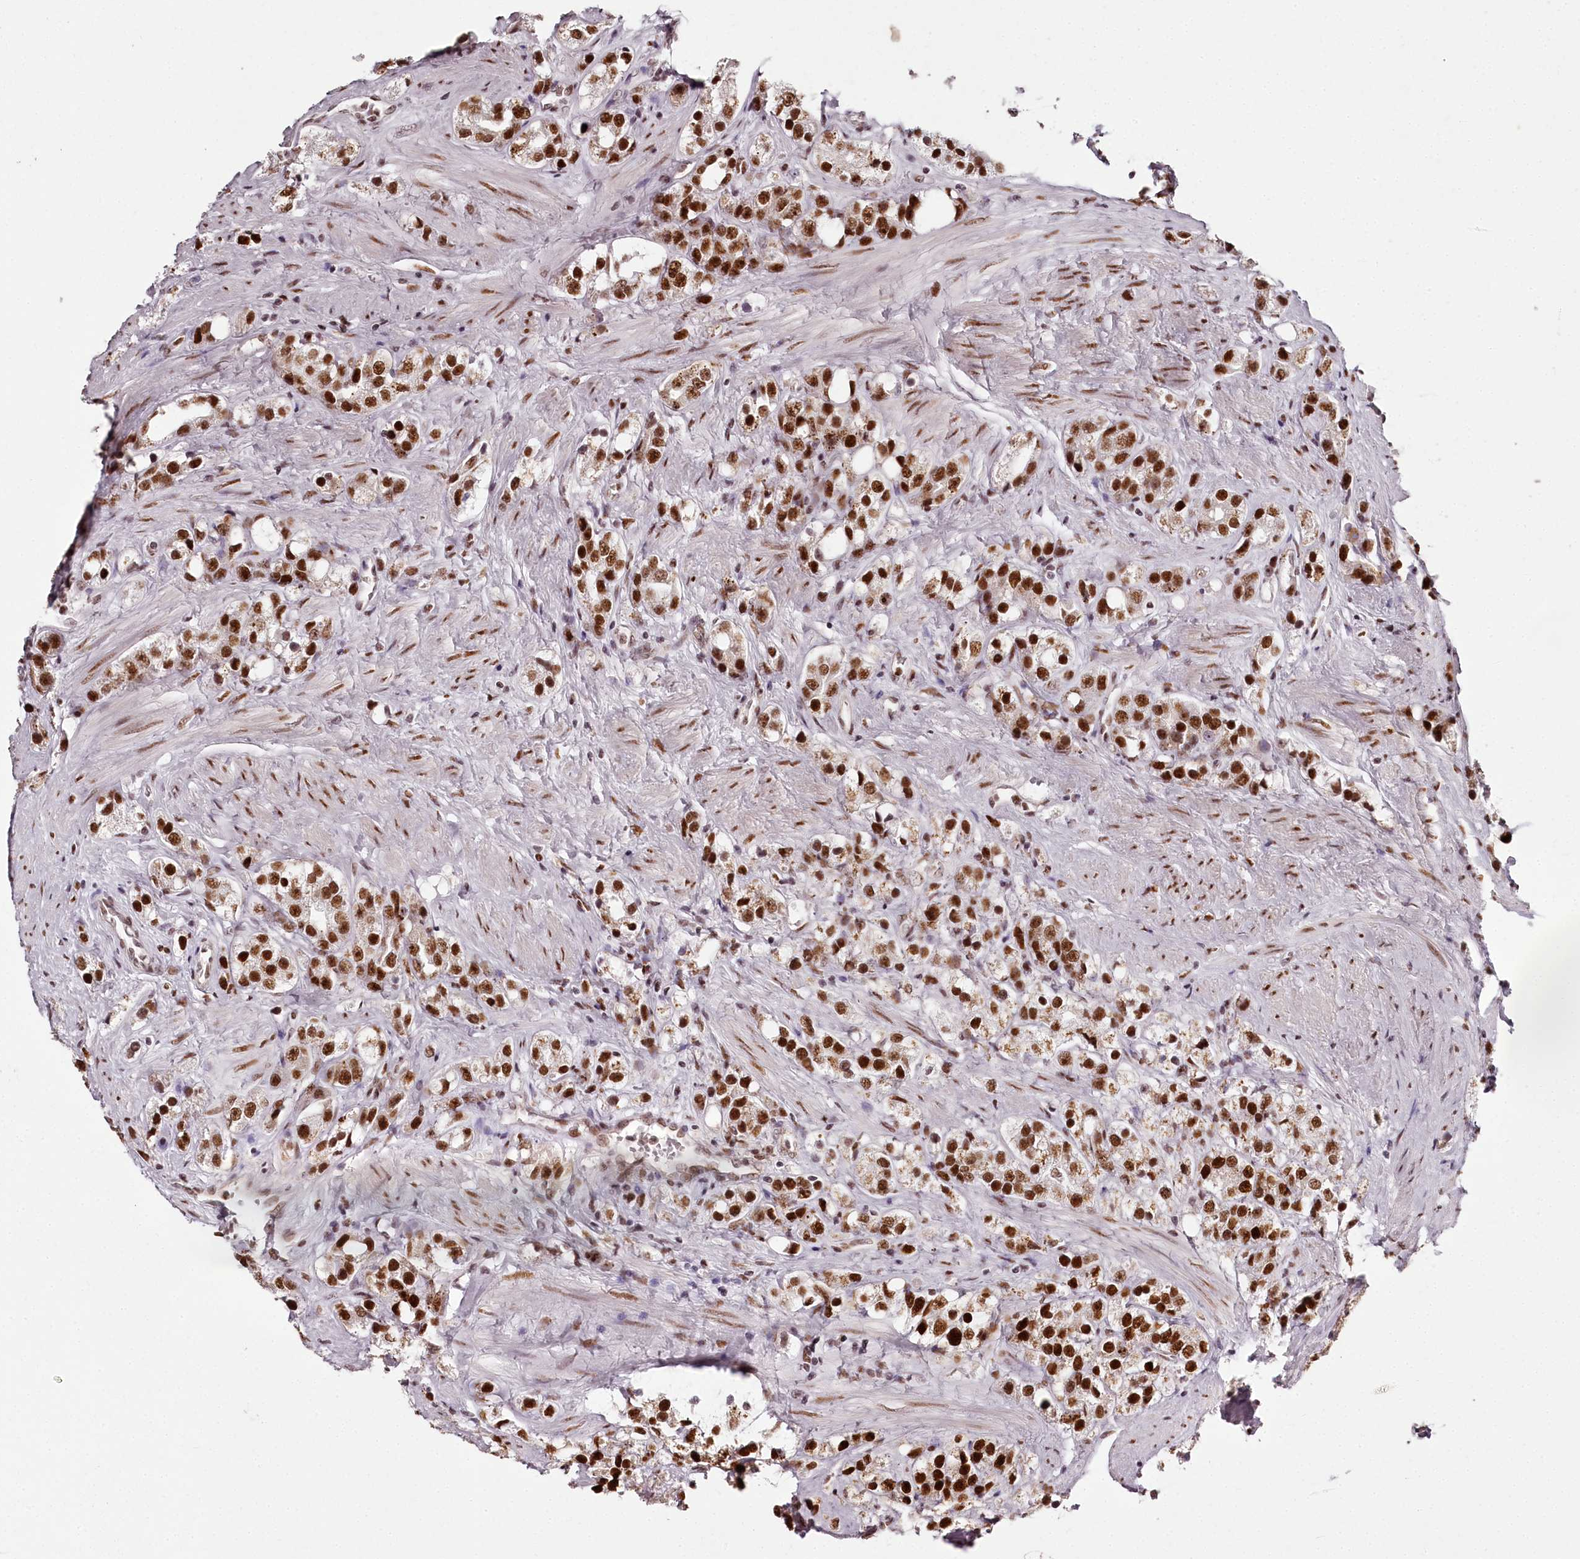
{"staining": {"intensity": "strong", "quantity": ">75%", "location": "nuclear"}, "tissue": "prostate cancer", "cell_type": "Tumor cells", "image_type": "cancer", "snomed": [{"axis": "morphology", "description": "Adenocarcinoma, NOS"}, {"axis": "topography", "description": "Prostate"}], "caption": "Immunohistochemistry micrograph of prostate cancer (adenocarcinoma) stained for a protein (brown), which reveals high levels of strong nuclear staining in approximately >75% of tumor cells.", "gene": "PSPC1", "patient": {"sex": "male", "age": 79}}